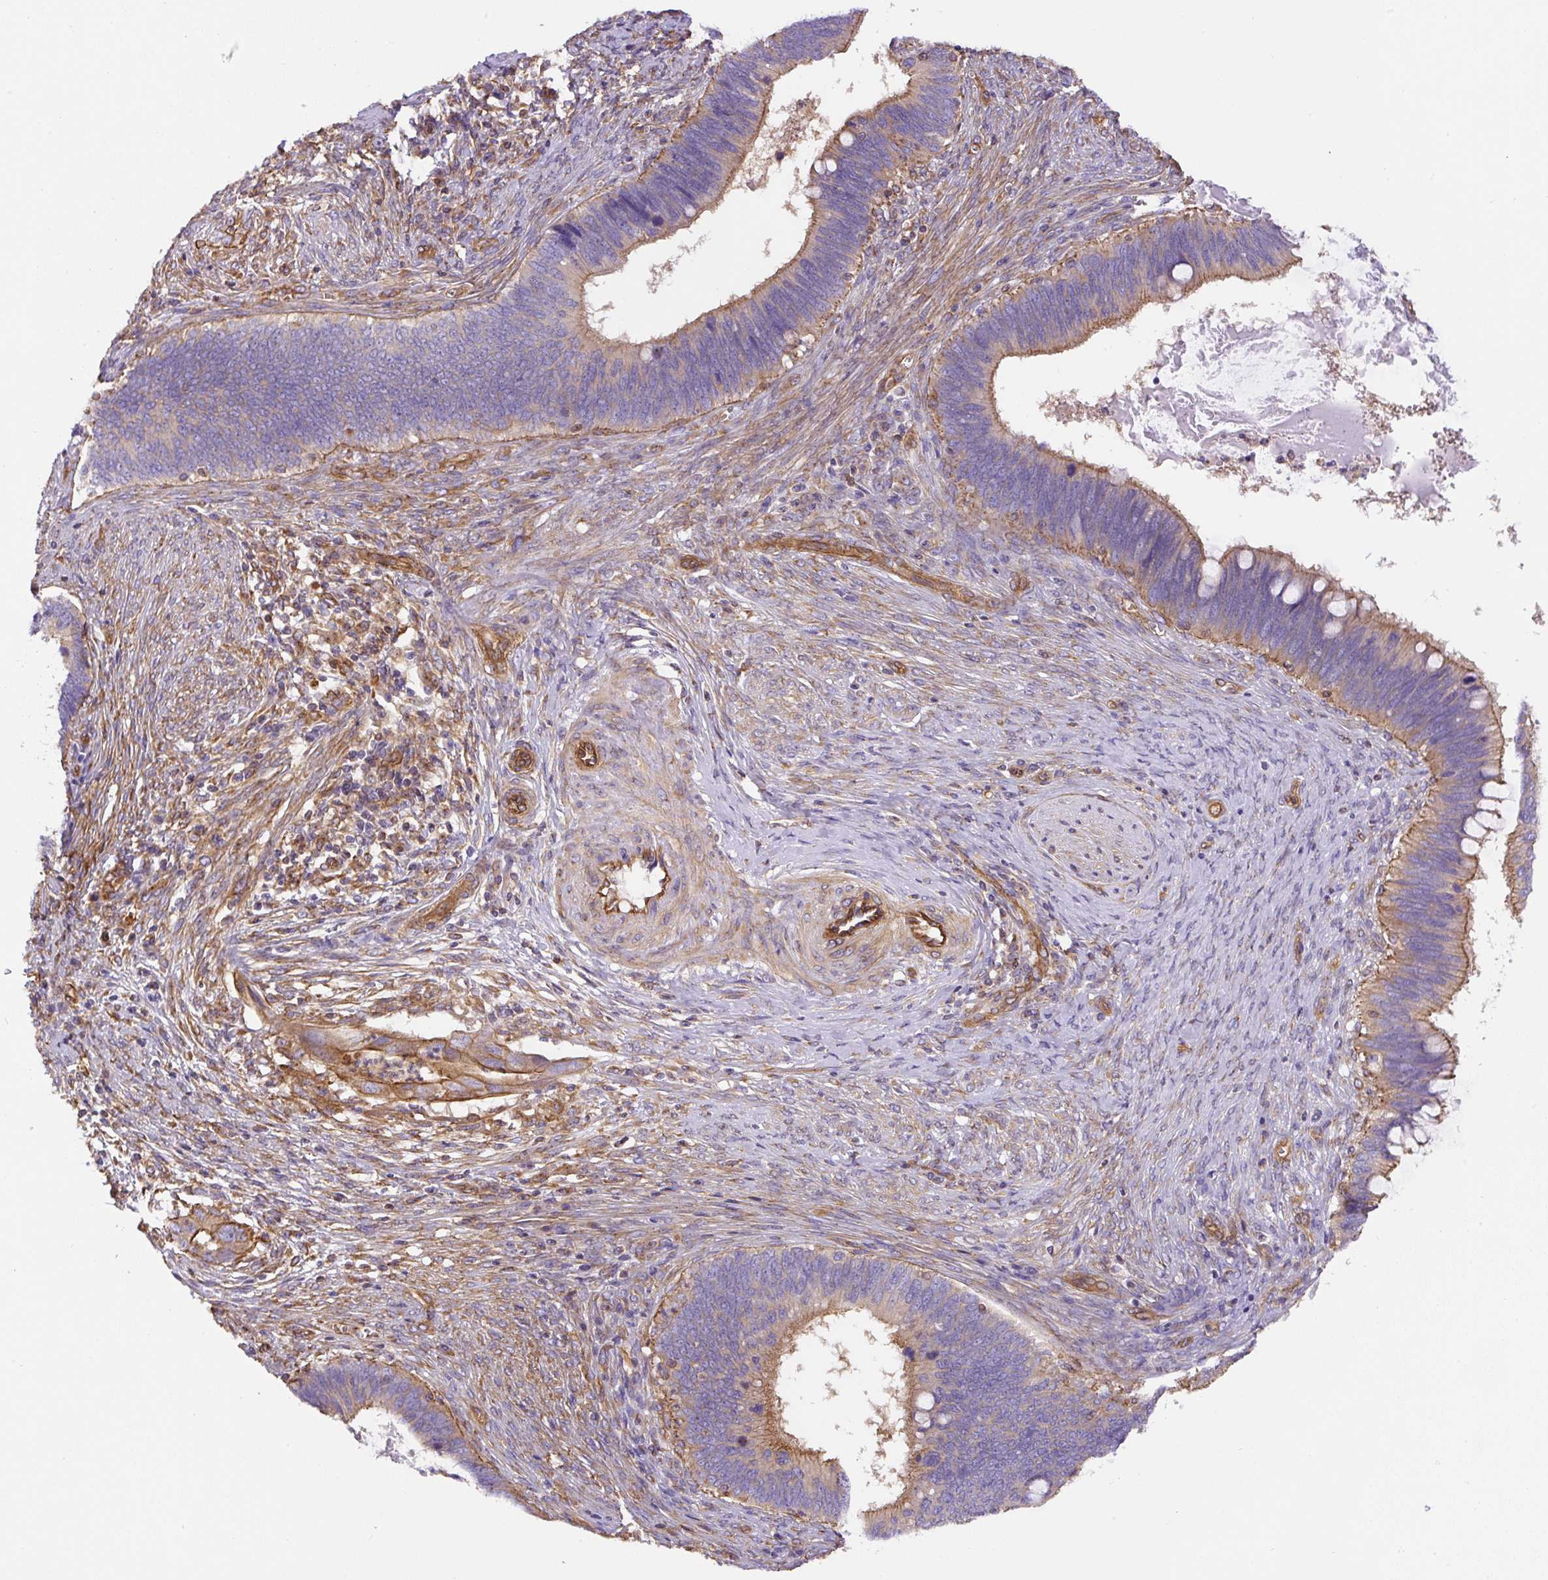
{"staining": {"intensity": "moderate", "quantity": "25%-75%", "location": "cytoplasmic/membranous"}, "tissue": "cervical cancer", "cell_type": "Tumor cells", "image_type": "cancer", "snomed": [{"axis": "morphology", "description": "Adenocarcinoma, NOS"}, {"axis": "topography", "description": "Cervix"}], "caption": "The photomicrograph exhibits immunohistochemical staining of cervical adenocarcinoma. There is moderate cytoplasmic/membranous staining is present in about 25%-75% of tumor cells.", "gene": "DCTN1", "patient": {"sex": "female", "age": 42}}